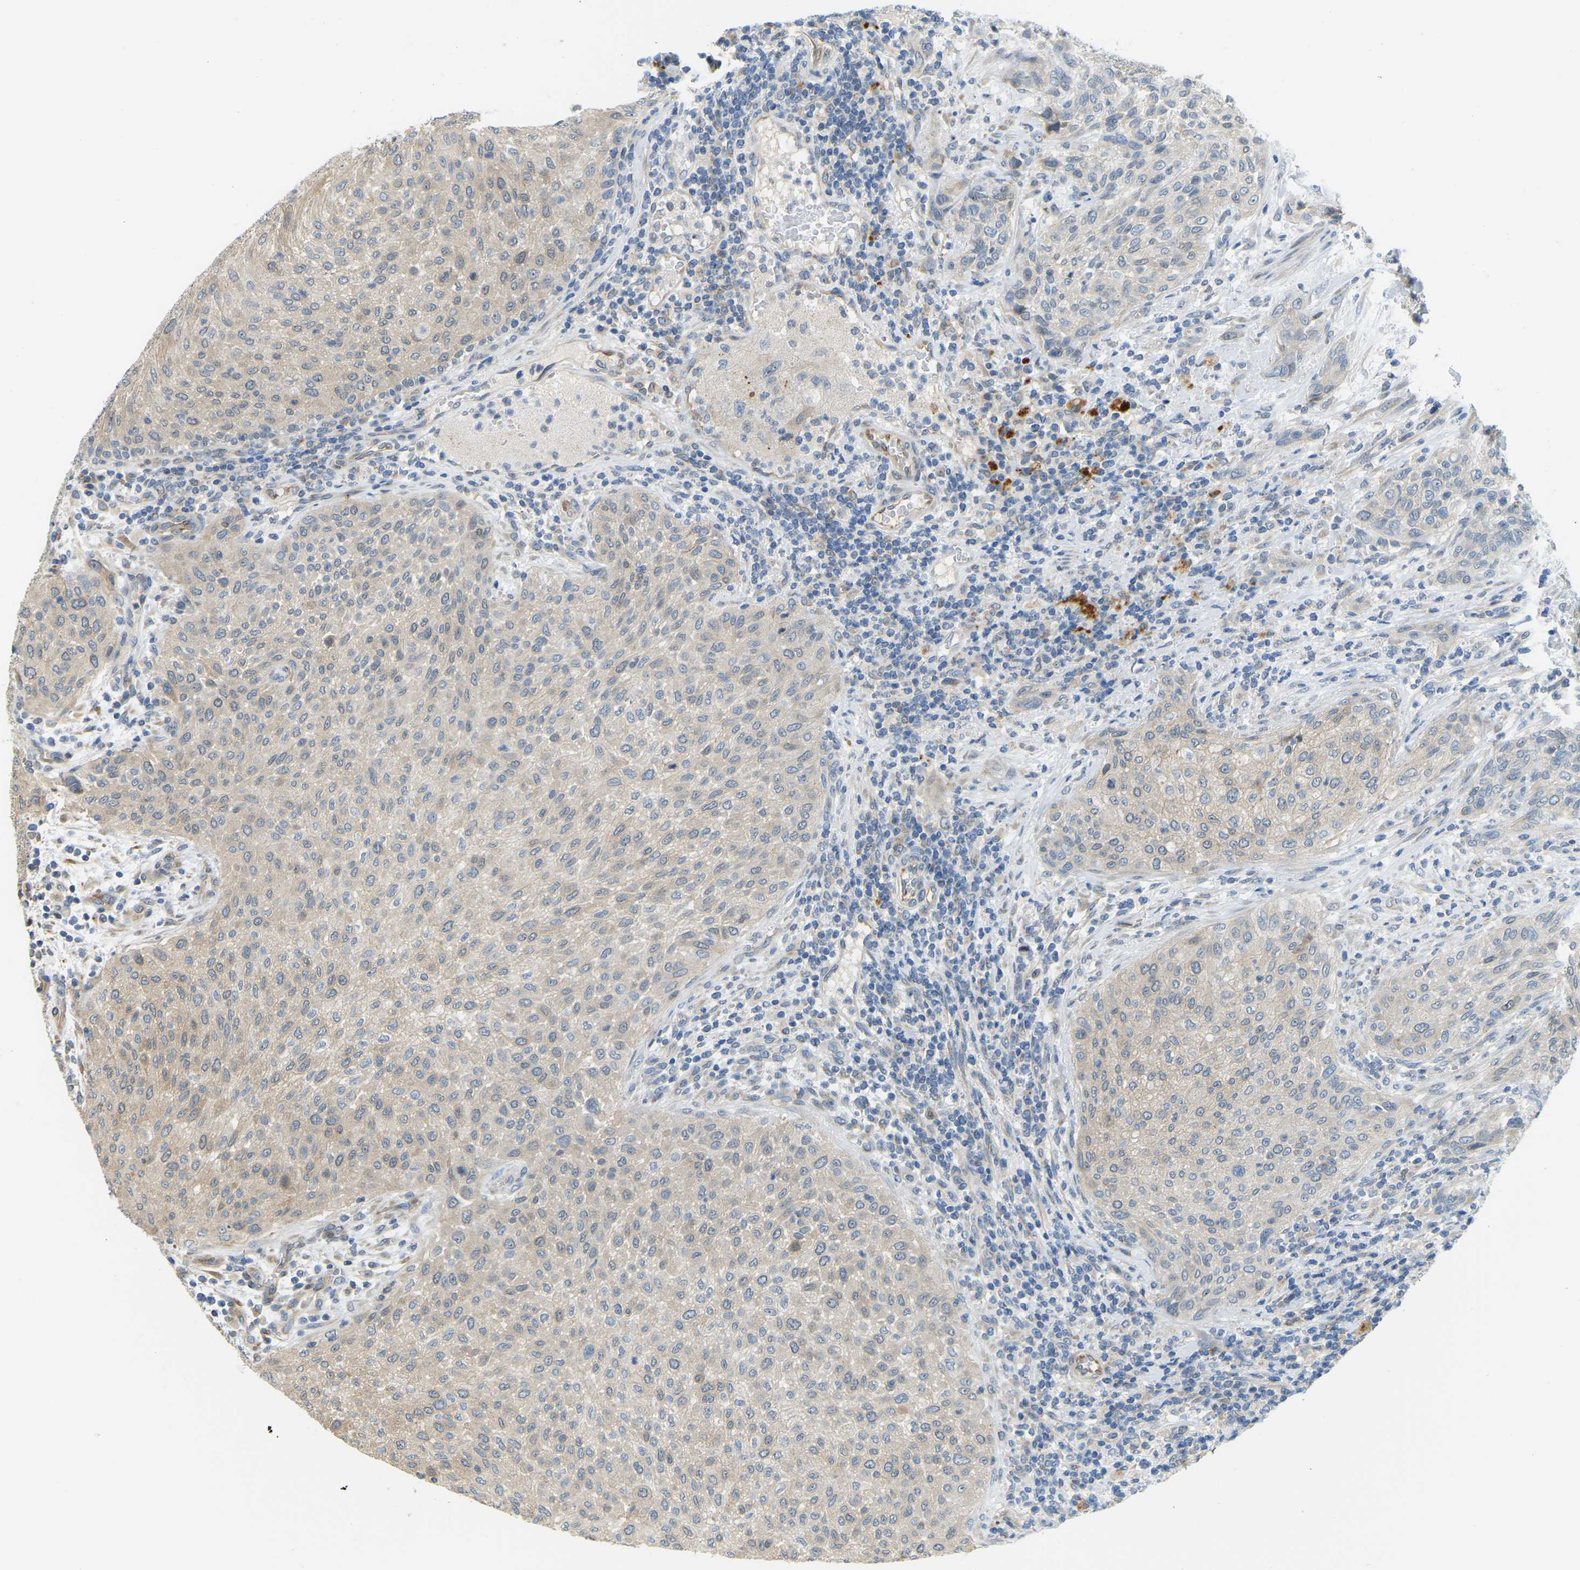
{"staining": {"intensity": "weak", "quantity": "25%-75%", "location": "cytoplasmic/membranous"}, "tissue": "urothelial cancer", "cell_type": "Tumor cells", "image_type": "cancer", "snomed": [{"axis": "morphology", "description": "Urothelial carcinoma, Low grade"}, {"axis": "morphology", "description": "Urothelial carcinoma, High grade"}, {"axis": "topography", "description": "Urinary bladder"}], "caption": "A histopathology image of human urothelial cancer stained for a protein demonstrates weak cytoplasmic/membranous brown staining in tumor cells. (Brightfield microscopy of DAB IHC at high magnification).", "gene": "NME8", "patient": {"sex": "male", "age": 35}}